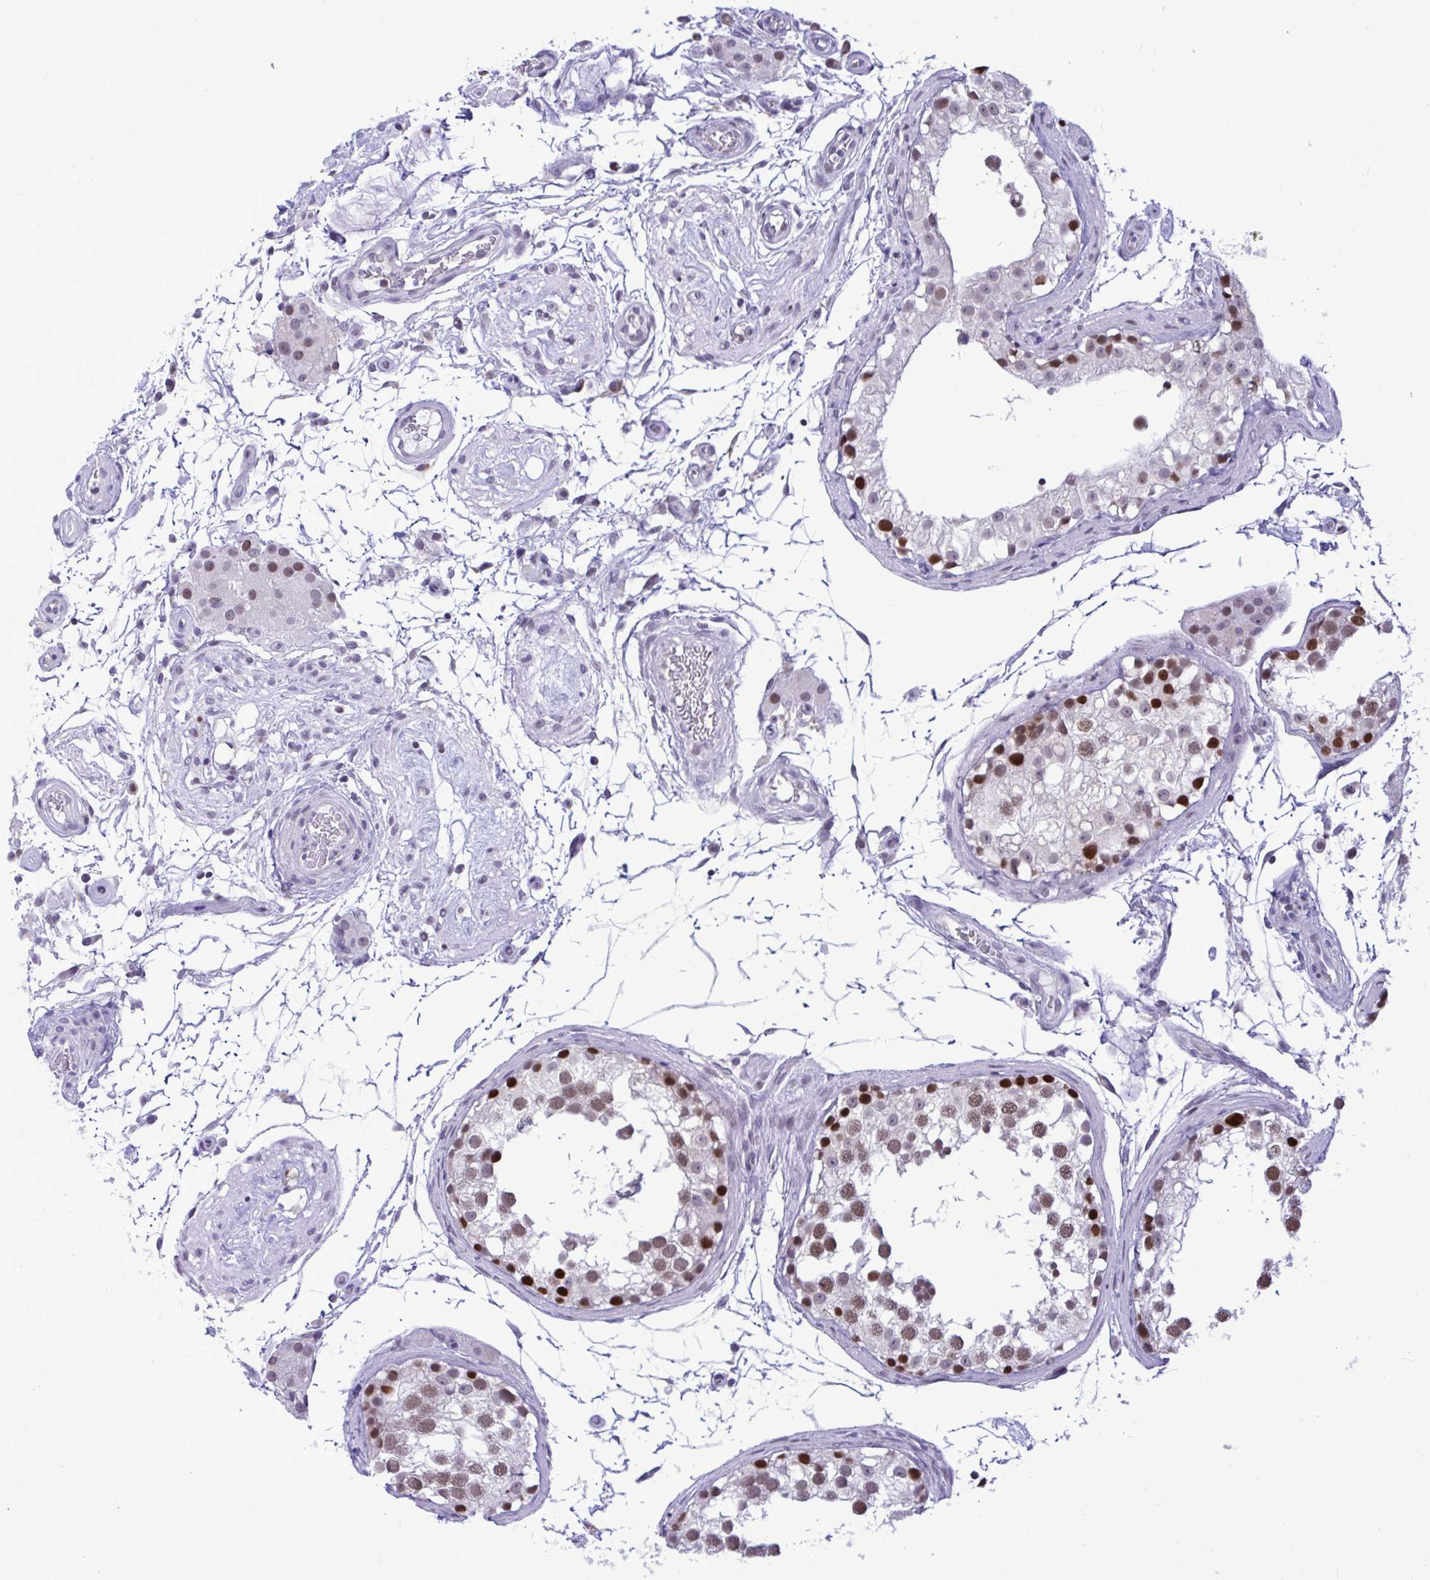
{"staining": {"intensity": "strong", "quantity": "25%-75%", "location": "nuclear"}, "tissue": "testis", "cell_type": "Cells in seminiferous ducts", "image_type": "normal", "snomed": [{"axis": "morphology", "description": "Normal tissue, NOS"}, {"axis": "morphology", "description": "Seminoma, NOS"}, {"axis": "topography", "description": "Testis"}], "caption": "The micrograph displays staining of unremarkable testis, revealing strong nuclear protein positivity (brown color) within cells in seminiferous ducts.", "gene": "C1QL2", "patient": {"sex": "male", "age": 65}}